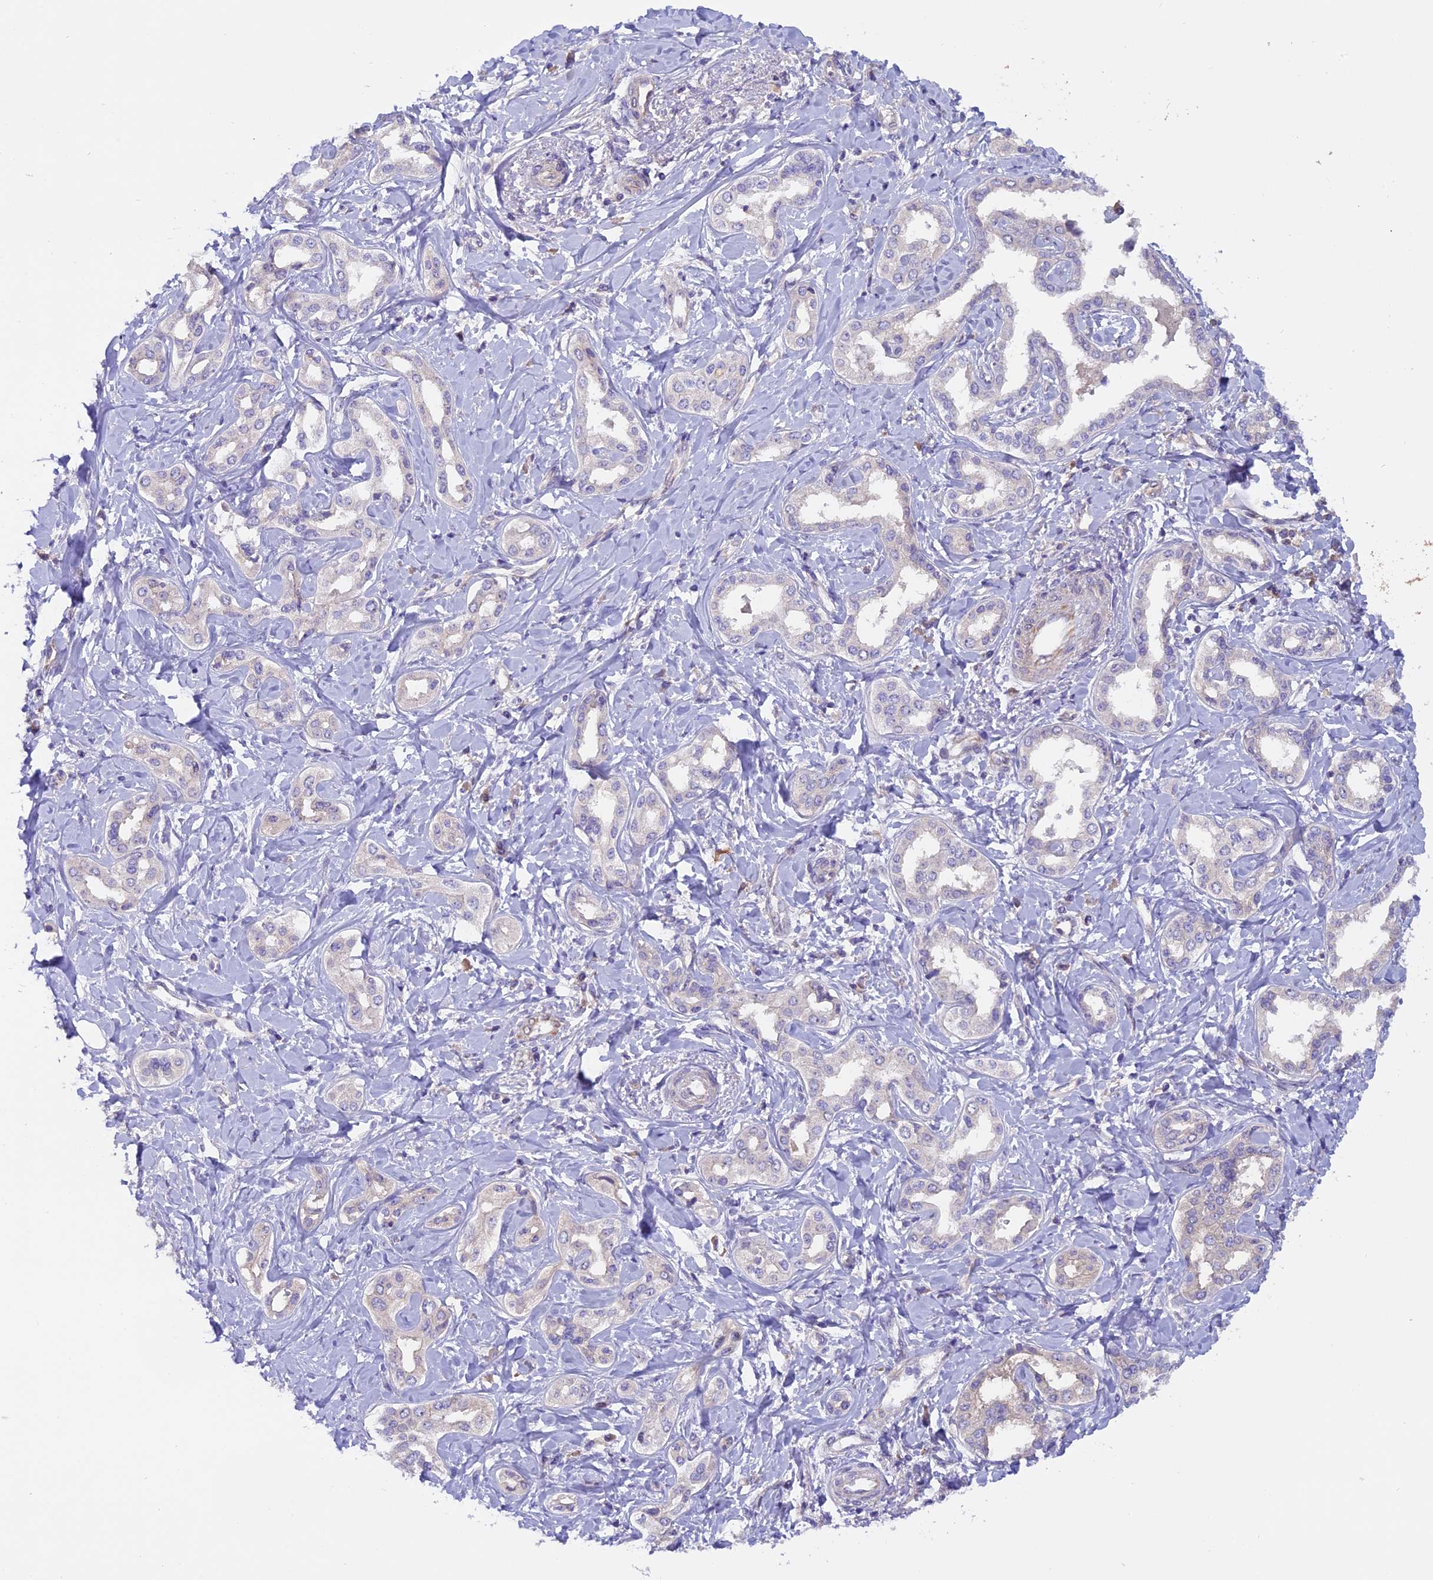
{"staining": {"intensity": "negative", "quantity": "none", "location": "none"}, "tissue": "liver cancer", "cell_type": "Tumor cells", "image_type": "cancer", "snomed": [{"axis": "morphology", "description": "Cholangiocarcinoma"}, {"axis": "topography", "description": "Liver"}], "caption": "IHC image of neoplastic tissue: cholangiocarcinoma (liver) stained with DAB (3,3'-diaminobenzidine) reveals no significant protein staining in tumor cells.", "gene": "CCDC32", "patient": {"sex": "female", "age": 77}}